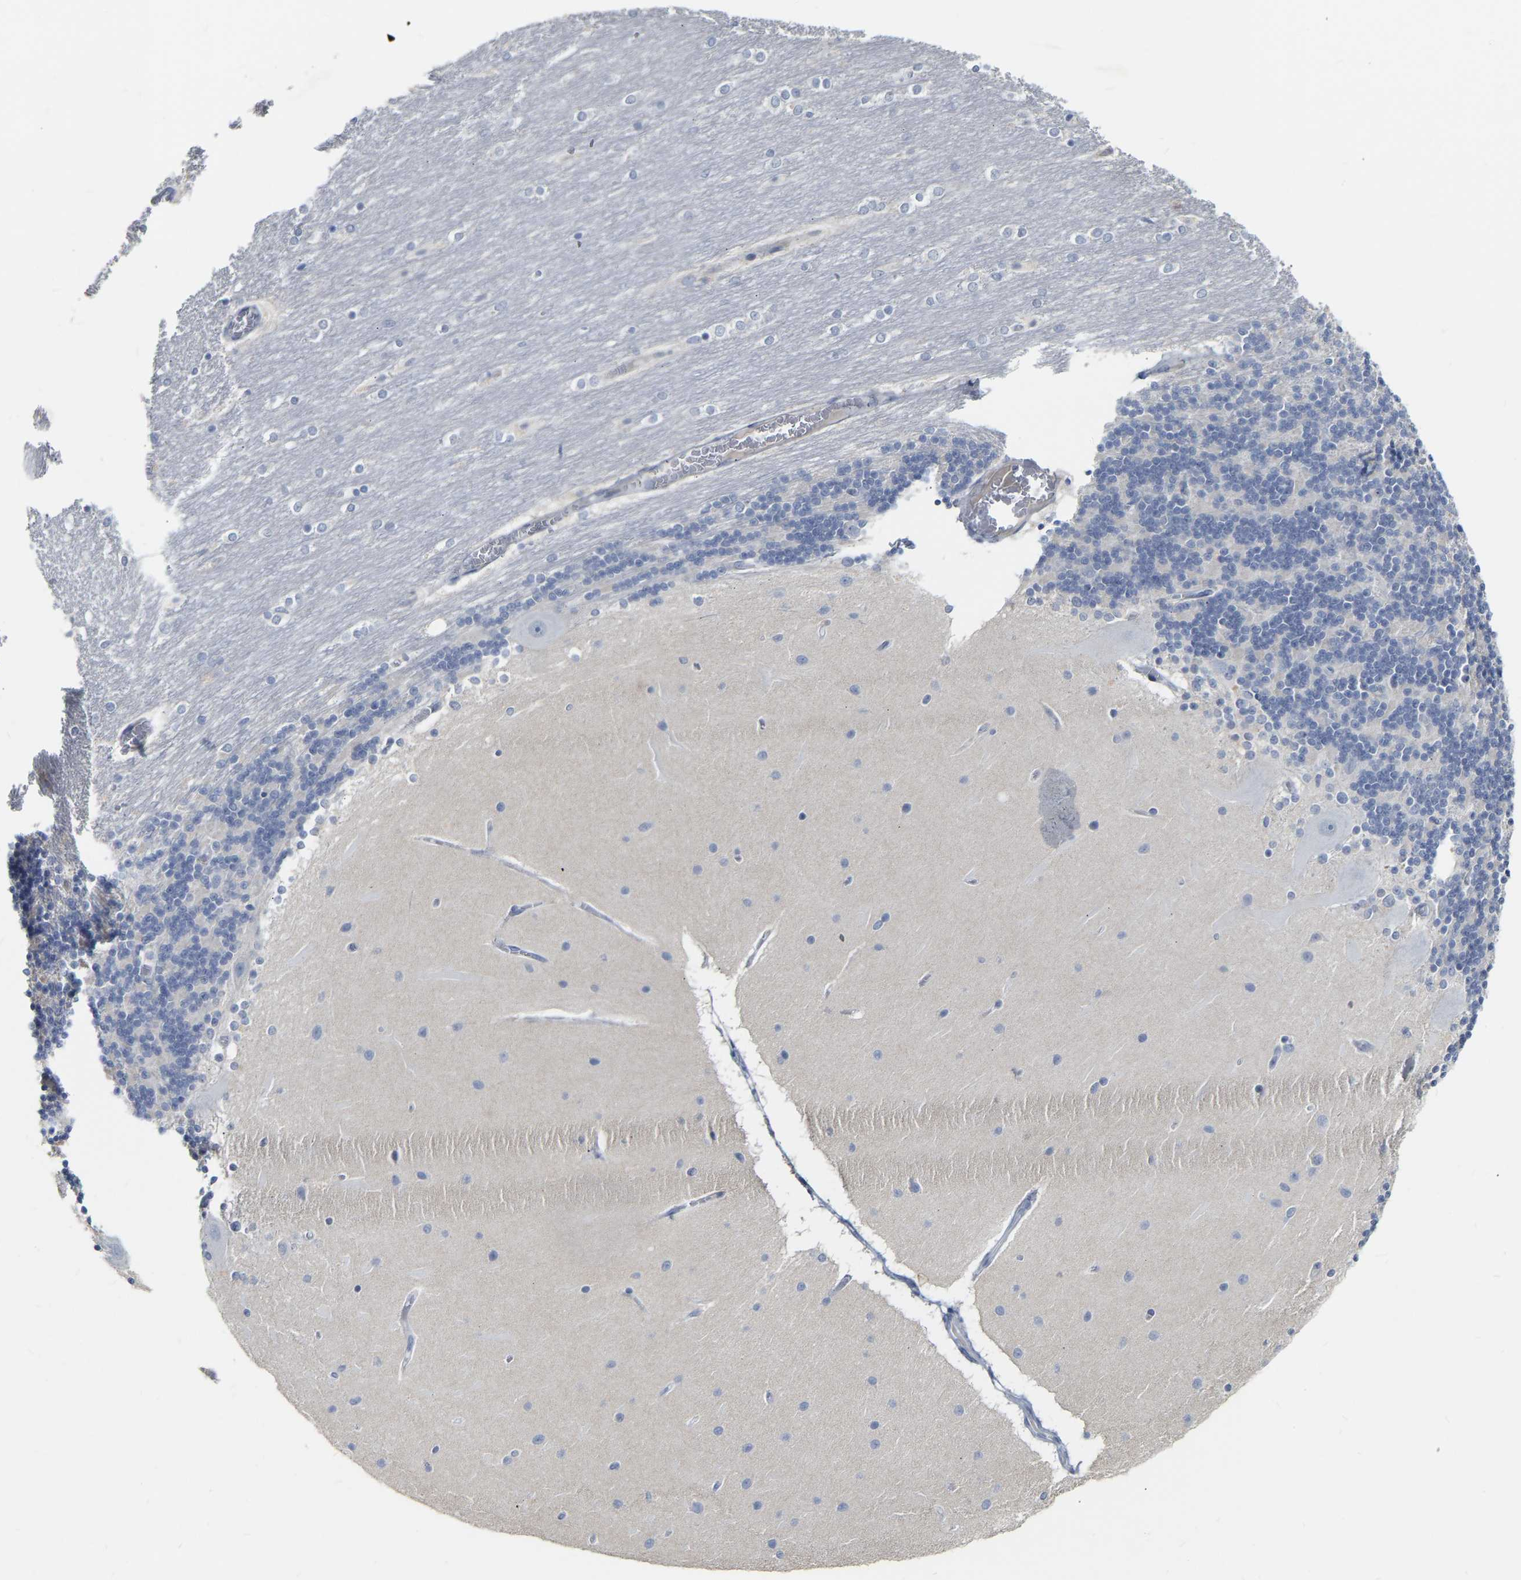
{"staining": {"intensity": "negative", "quantity": "none", "location": "none"}, "tissue": "cerebellum", "cell_type": "Cells in granular layer", "image_type": "normal", "snomed": [{"axis": "morphology", "description": "Normal tissue, NOS"}, {"axis": "topography", "description": "Cerebellum"}], "caption": "Human cerebellum stained for a protein using immunohistochemistry (IHC) exhibits no expression in cells in granular layer.", "gene": "KRT76", "patient": {"sex": "female", "age": 54}}